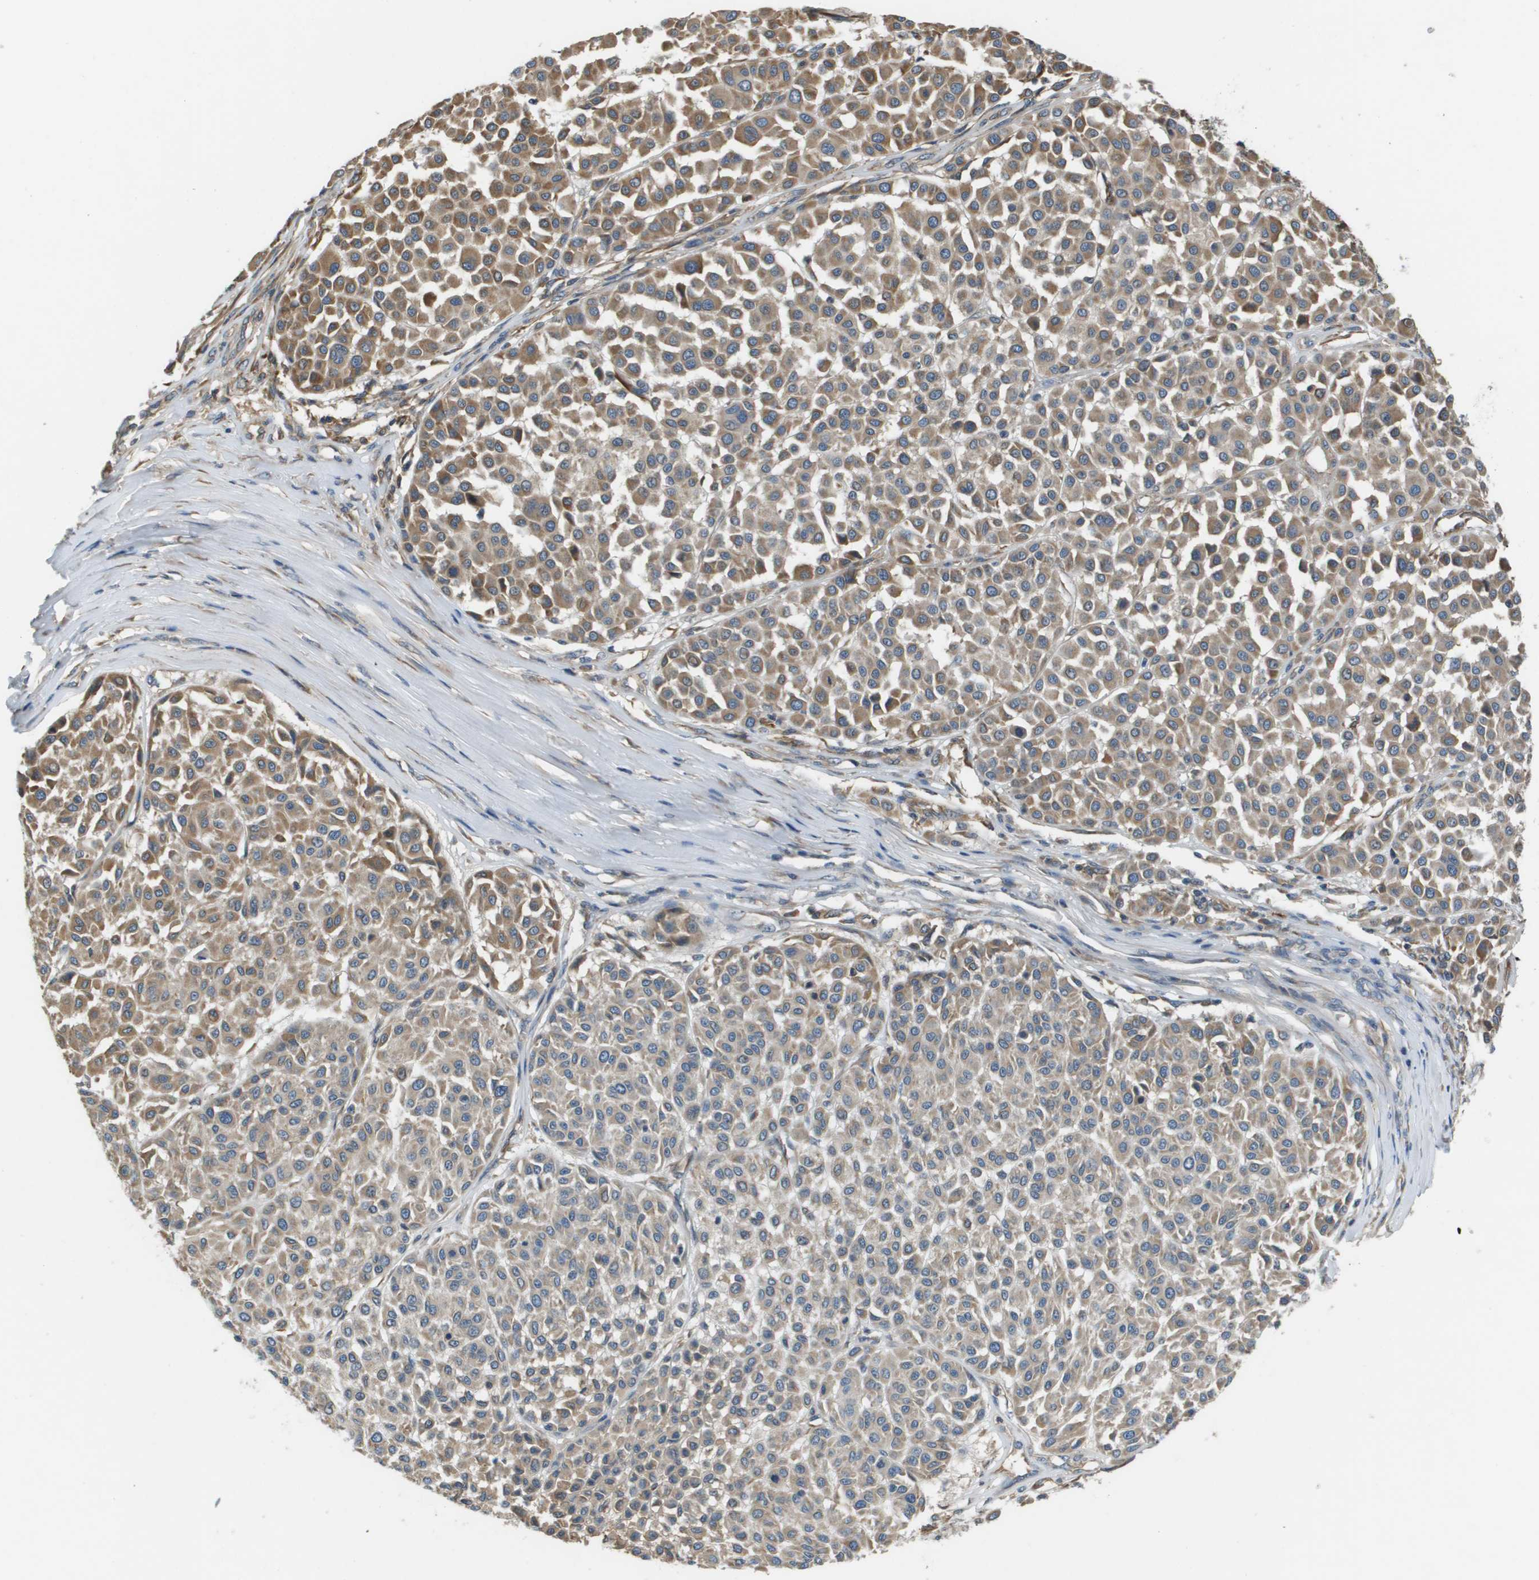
{"staining": {"intensity": "moderate", "quantity": "25%-75%", "location": "cytoplasmic/membranous"}, "tissue": "melanoma", "cell_type": "Tumor cells", "image_type": "cancer", "snomed": [{"axis": "morphology", "description": "Malignant melanoma, Metastatic site"}, {"axis": "topography", "description": "Soft tissue"}], "caption": "Human malignant melanoma (metastatic site) stained with a protein marker exhibits moderate staining in tumor cells.", "gene": "SAMSN1", "patient": {"sex": "male", "age": 41}}